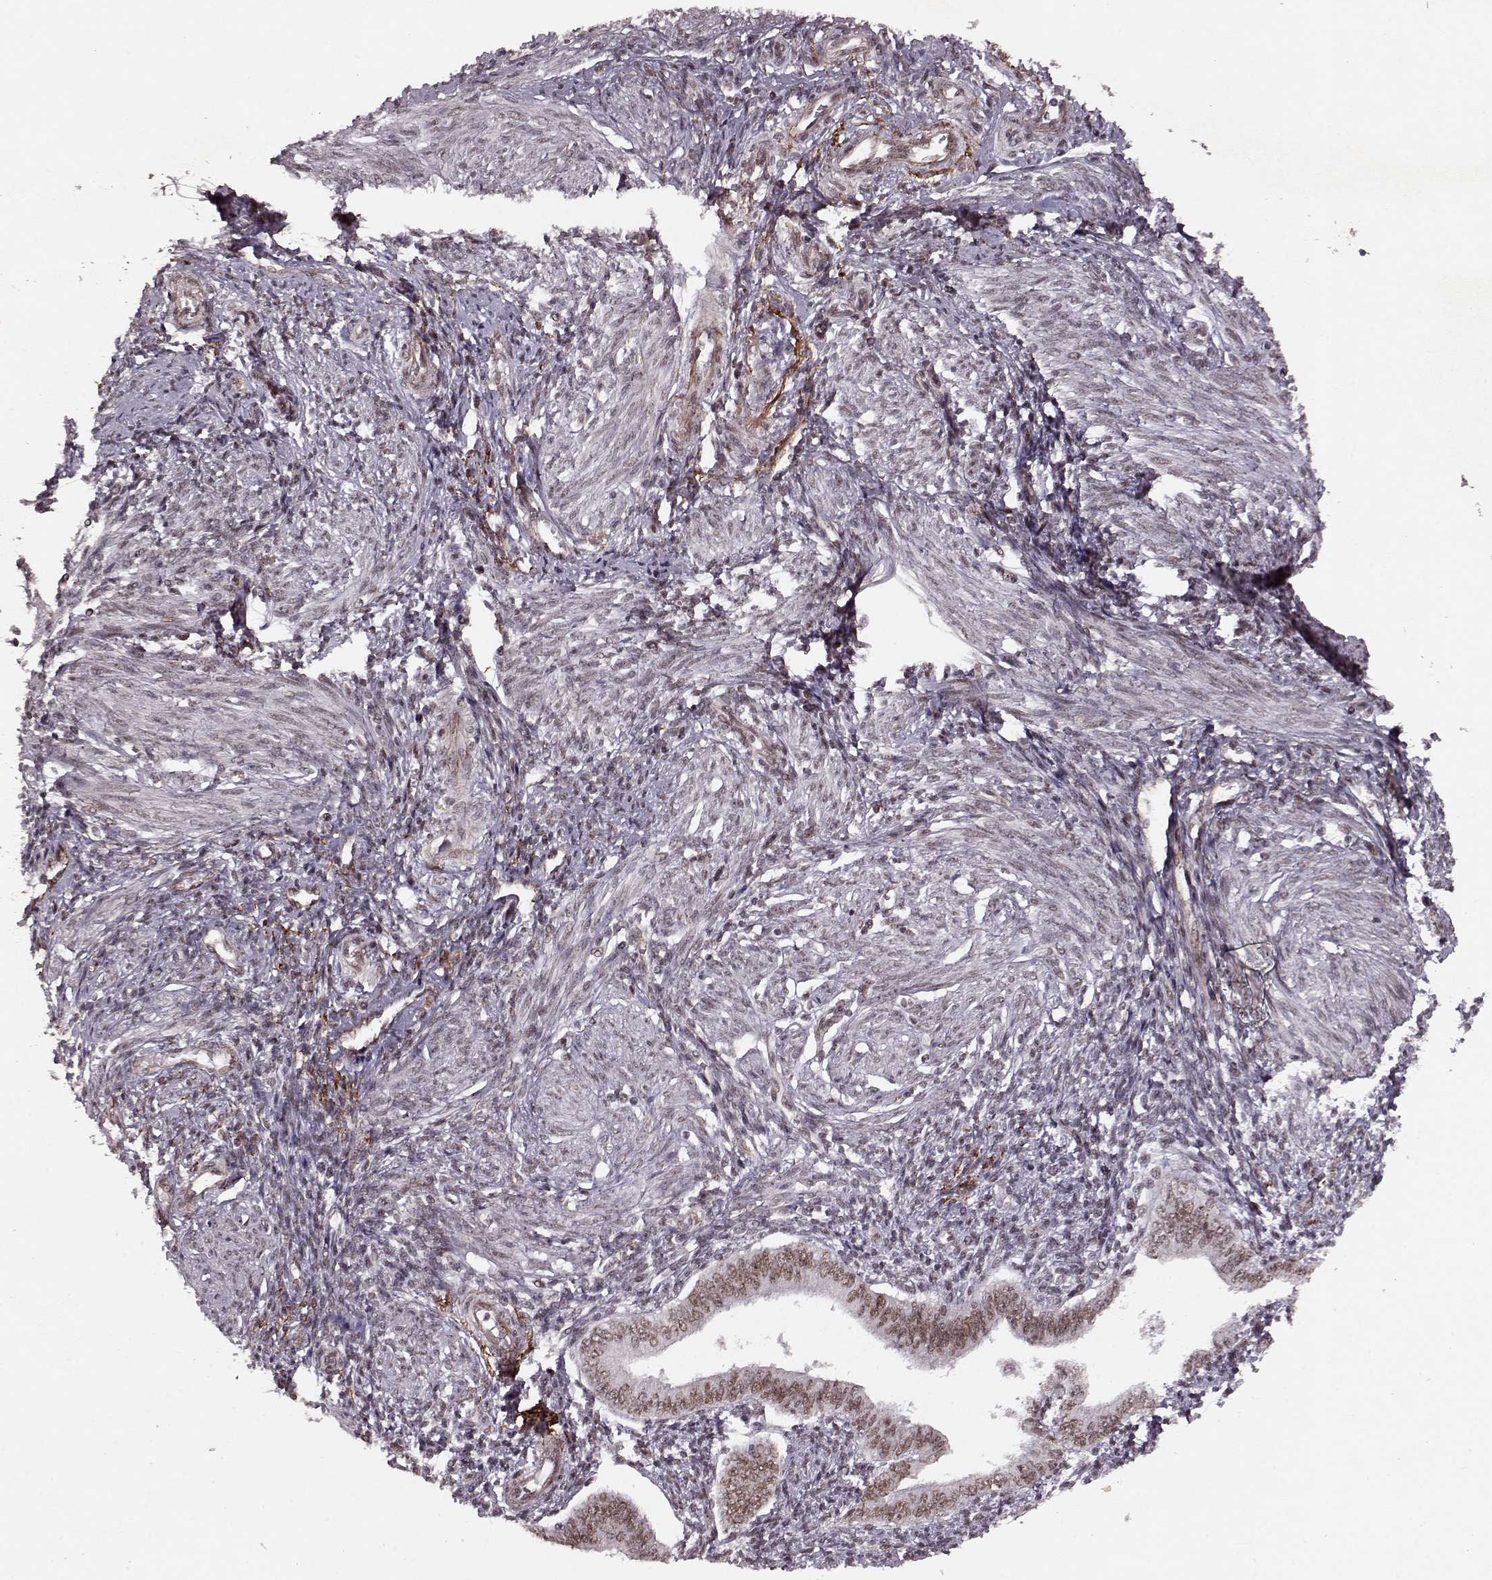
{"staining": {"intensity": "moderate", "quantity": ">75%", "location": "nuclear"}, "tissue": "endometrium", "cell_type": "Cells in endometrial stroma", "image_type": "normal", "snomed": [{"axis": "morphology", "description": "Normal tissue, NOS"}, {"axis": "topography", "description": "Endometrium"}], "caption": "Immunohistochemistry (IHC) micrograph of benign endometrium stained for a protein (brown), which demonstrates medium levels of moderate nuclear staining in approximately >75% of cells in endometrial stroma.", "gene": "RRAGD", "patient": {"sex": "female", "age": 42}}